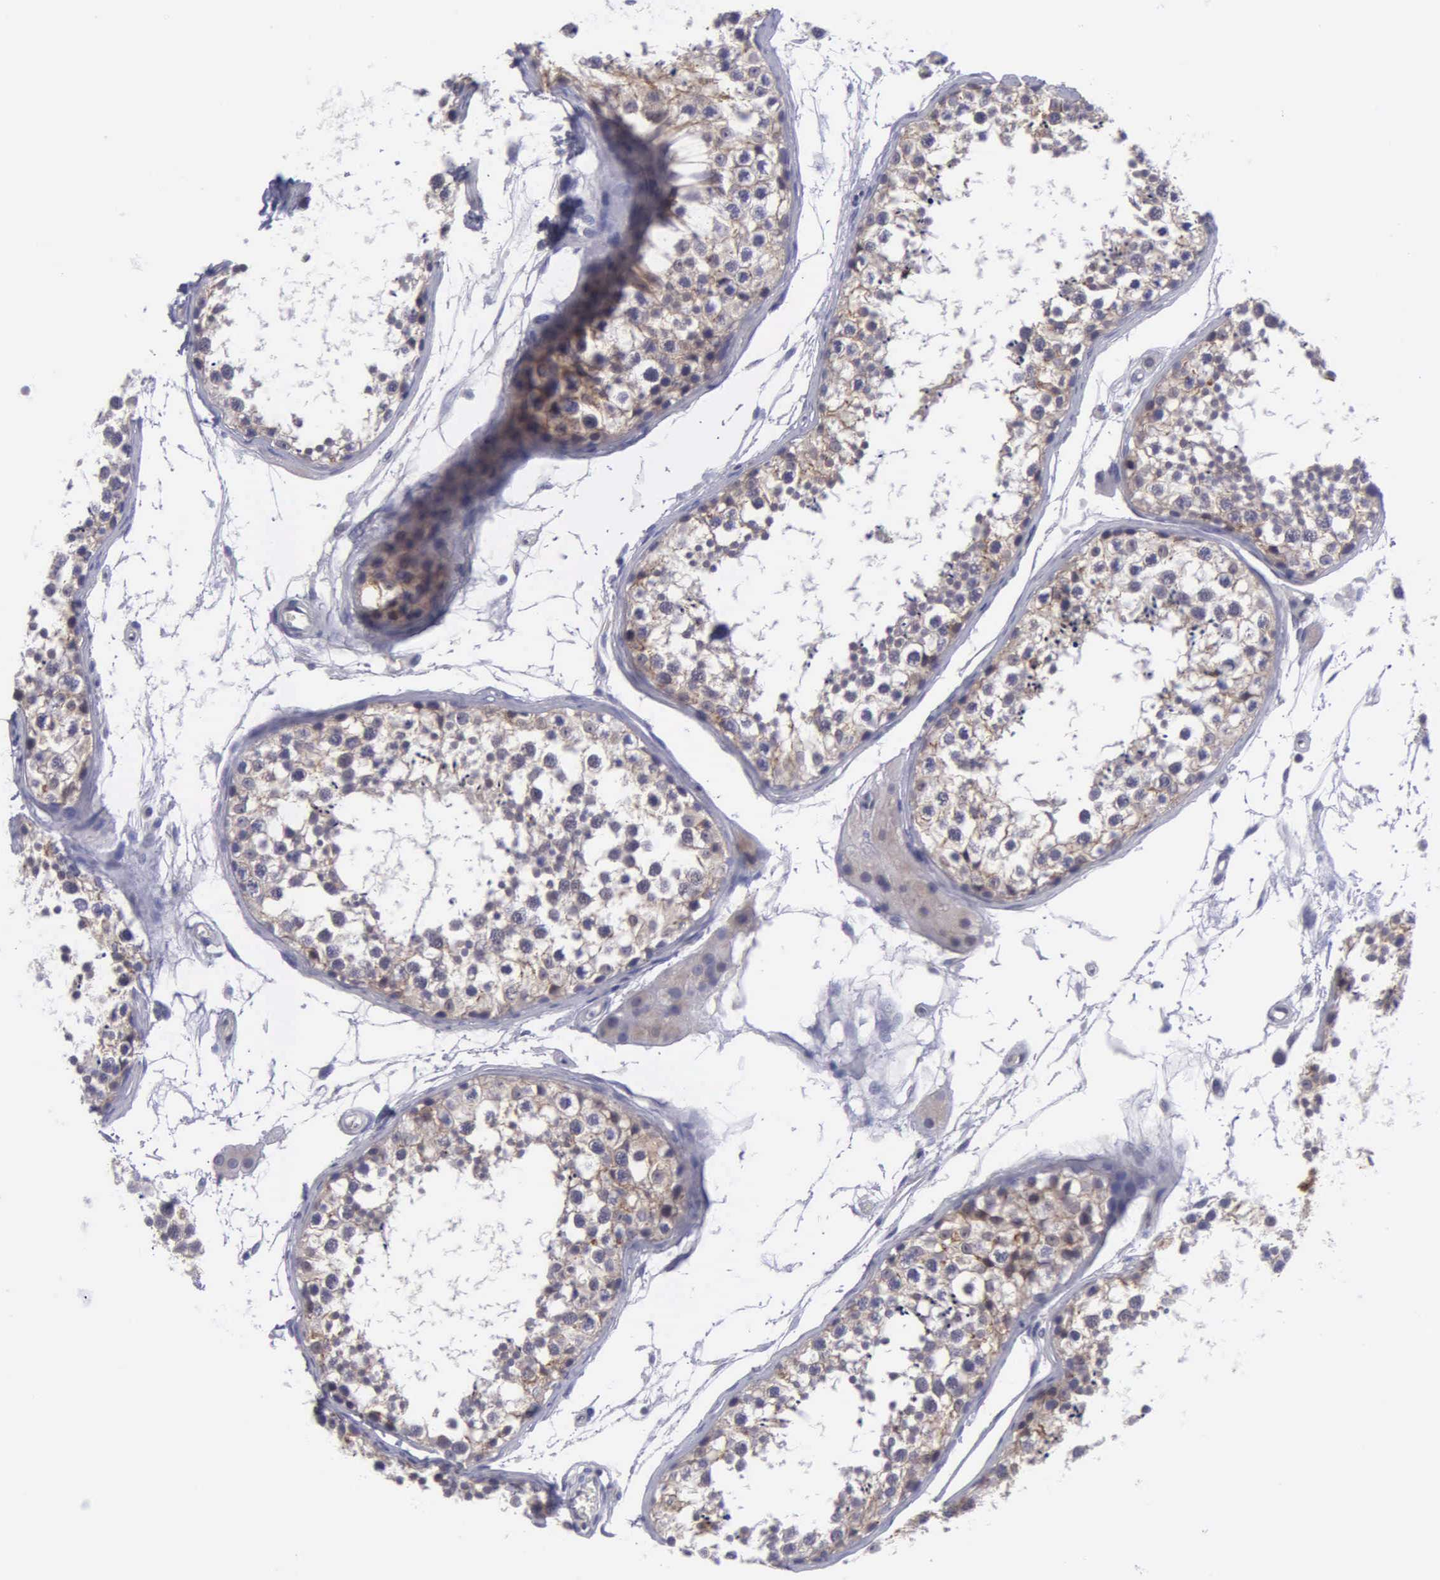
{"staining": {"intensity": "weak", "quantity": ">75%", "location": "cytoplasmic/membranous"}, "tissue": "testis", "cell_type": "Cells in seminiferous ducts", "image_type": "normal", "snomed": [{"axis": "morphology", "description": "Normal tissue, NOS"}, {"axis": "topography", "description": "Testis"}], "caption": "Human testis stained with a protein marker reveals weak staining in cells in seminiferous ducts.", "gene": "MICAL3", "patient": {"sex": "male", "age": 57}}